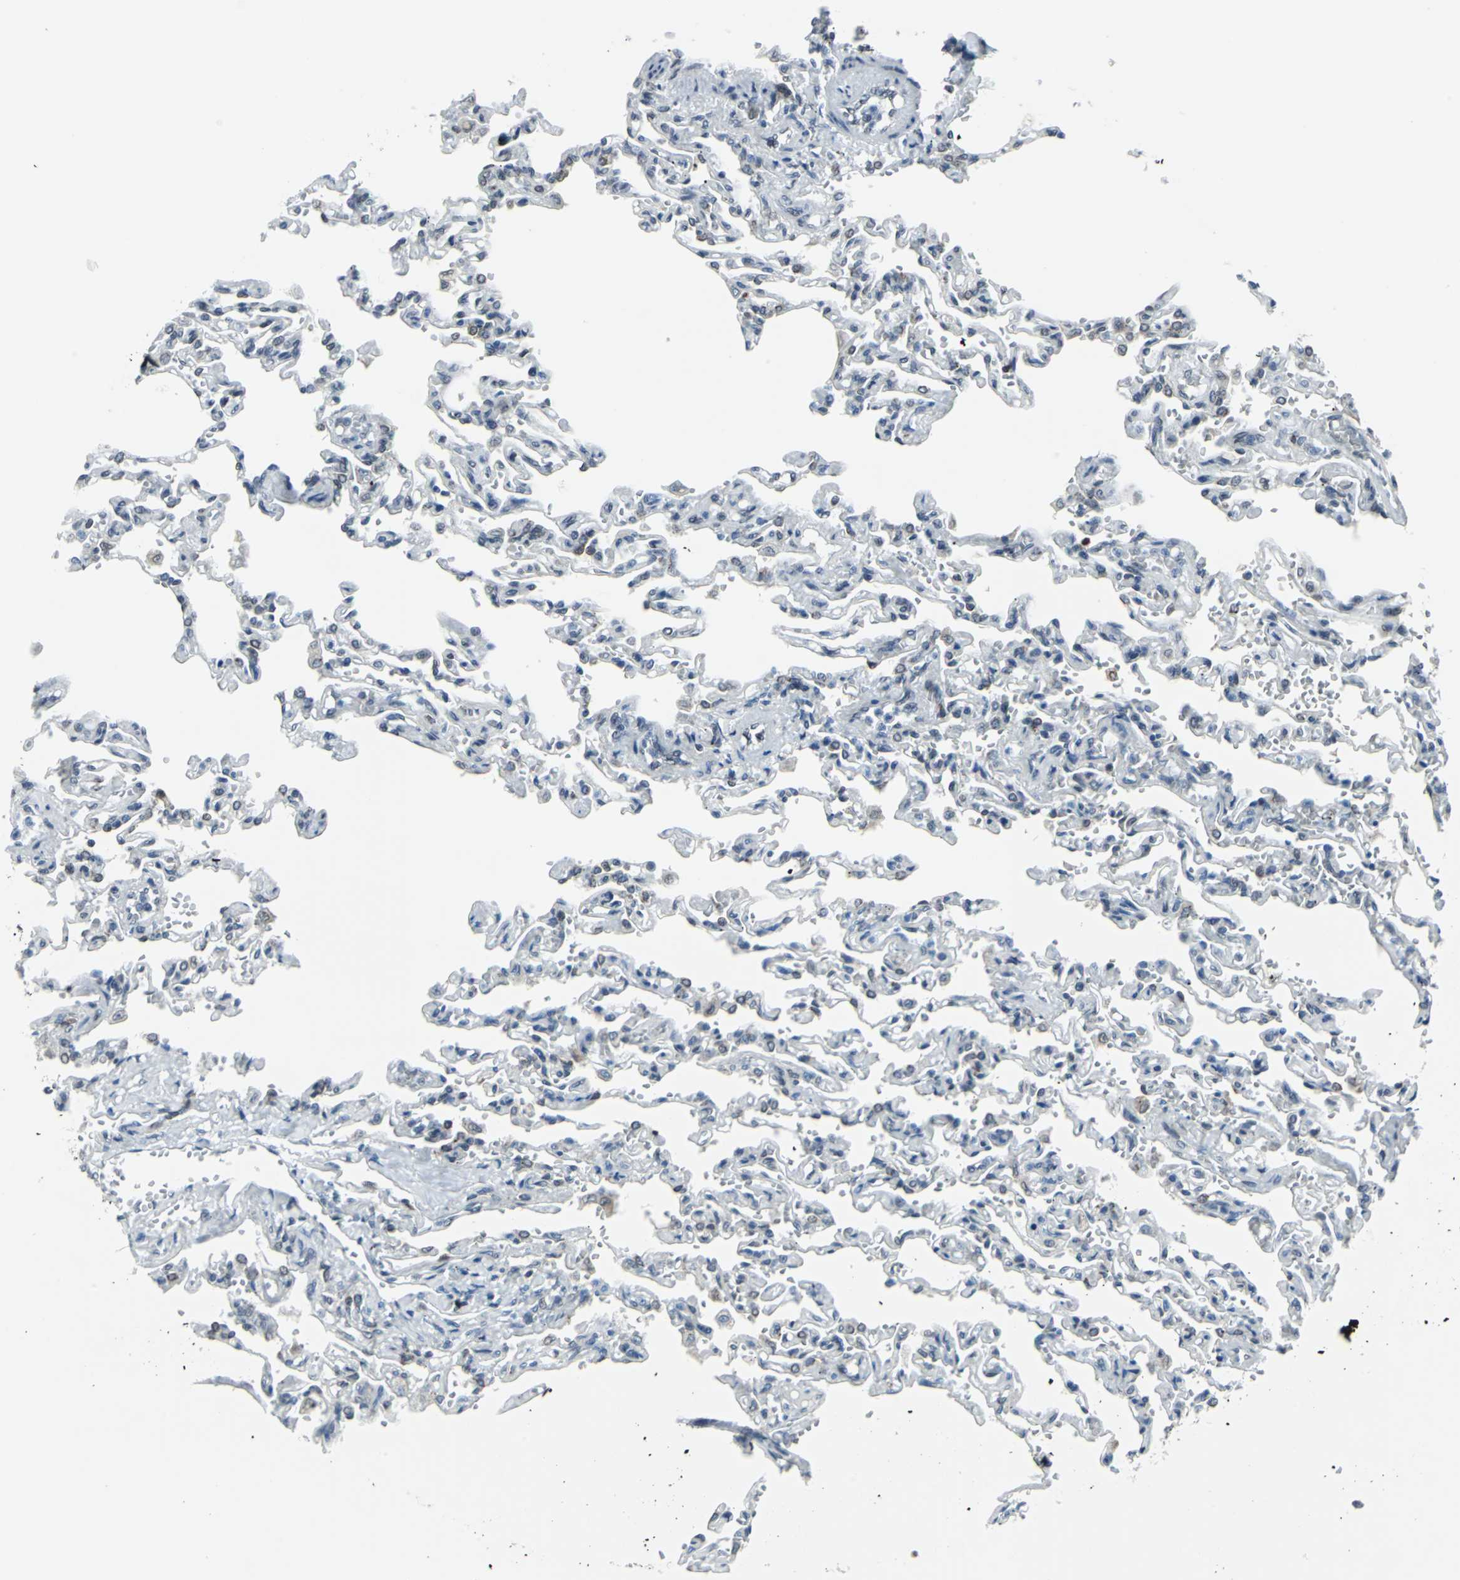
{"staining": {"intensity": "negative", "quantity": "none", "location": "none"}, "tissue": "lung", "cell_type": "Alveolar cells", "image_type": "normal", "snomed": [{"axis": "morphology", "description": "Normal tissue, NOS"}, {"axis": "topography", "description": "Lung"}], "caption": "Immunohistochemistry (IHC) micrograph of benign lung: human lung stained with DAB (3,3'-diaminobenzidine) demonstrates no significant protein positivity in alveolar cells. (DAB IHC, high magnification).", "gene": "SNUPN", "patient": {"sex": "male", "age": 21}}